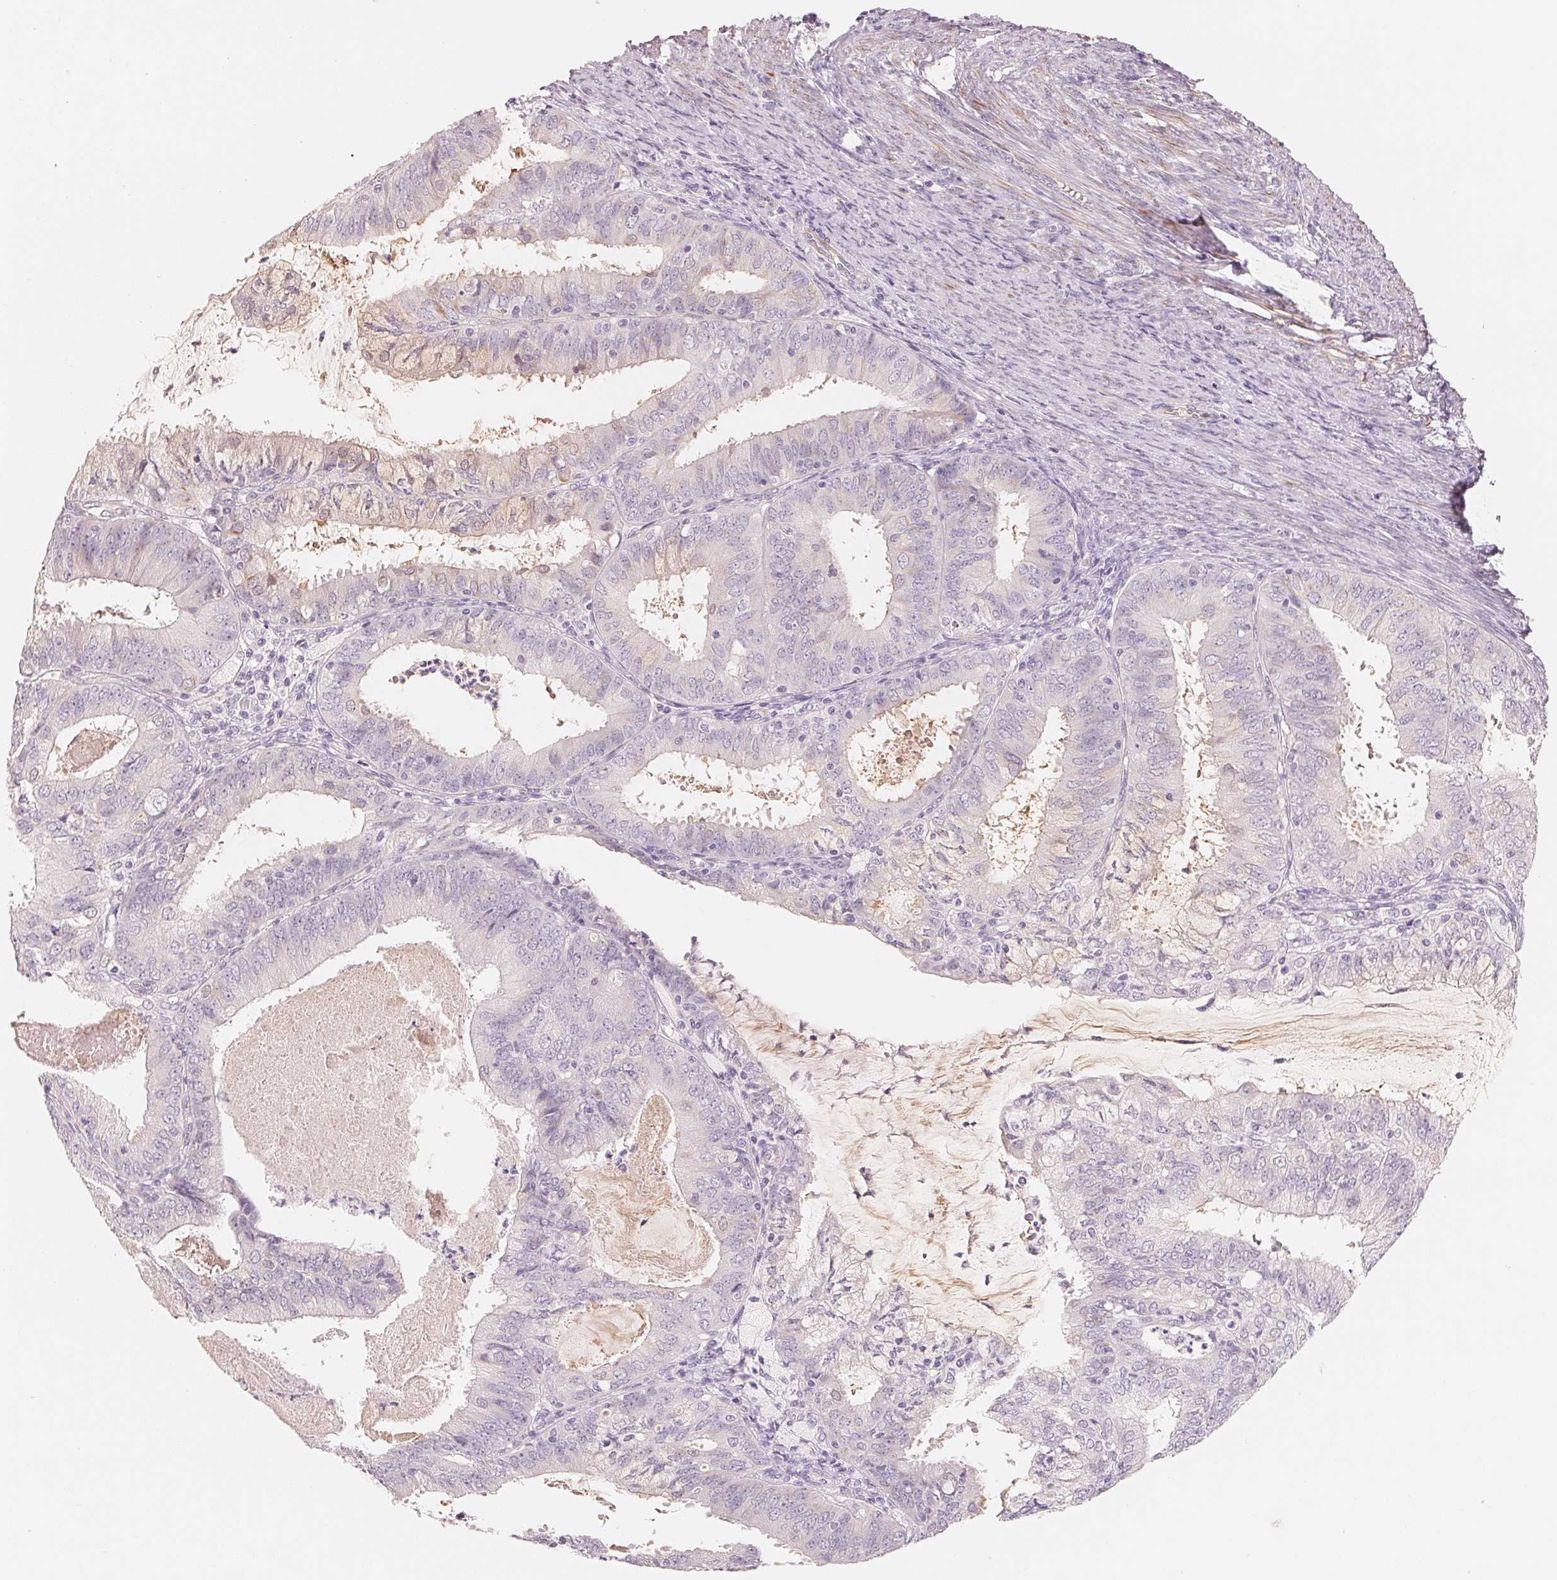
{"staining": {"intensity": "negative", "quantity": "none", "location": "none"}, "tissue": "endometrial cancer", "cell_type": "Tumor cells", "image_type": "cancer", "snomed": [{"axis": "morphology", "description": "Adenocarcinoma, NOS"}, {"axis": "topography", "description": "Endometrium"}], "caption": "Human adenocarcinoma (endometrial) stained for a protein using immunohistochemistry demonstrates no expression in tumor cells.", "gene": "CFHR2", "patient": {"sex": "female", "age": 57}}